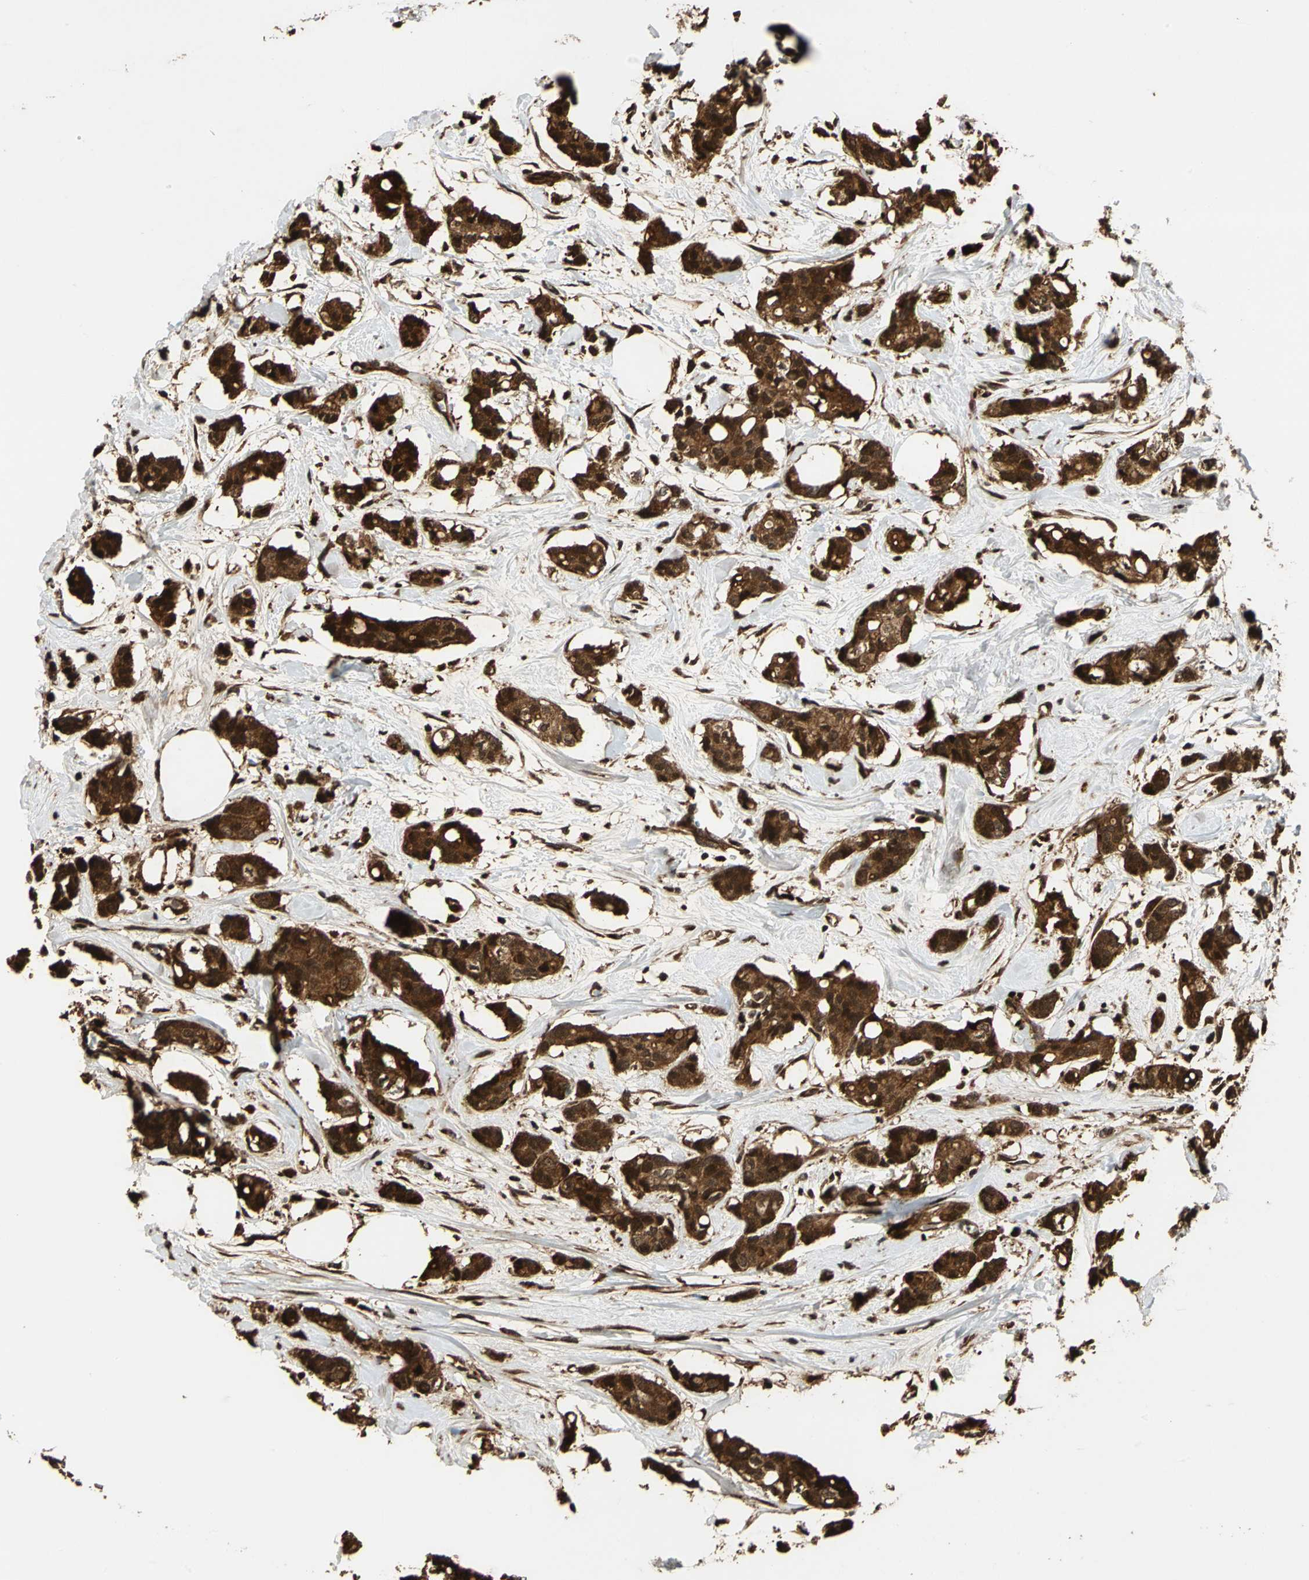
{"staining": {"intensity": "strong", "quantity": ">75%", "location": "cytoplasmic/membranous,nuclear"}, "tissue": "breast cancer", "cell_type": "Tumor cells", "image_type": "cancer", "snomed": [{"axis": "morphology", "description": "Duct carcinoma"}, {"axis": "topography", "description": "Breast"}], "caption": "Human infiltrating ductal carcinoma (breast) stained for a protein (brown) shows strong cytoplasmic/membranous and nuclear positive positivity in approximately >75% of tumor cells.", "gene": "PPP1R13L", "patient": {"sex": "female", "age": 84}}